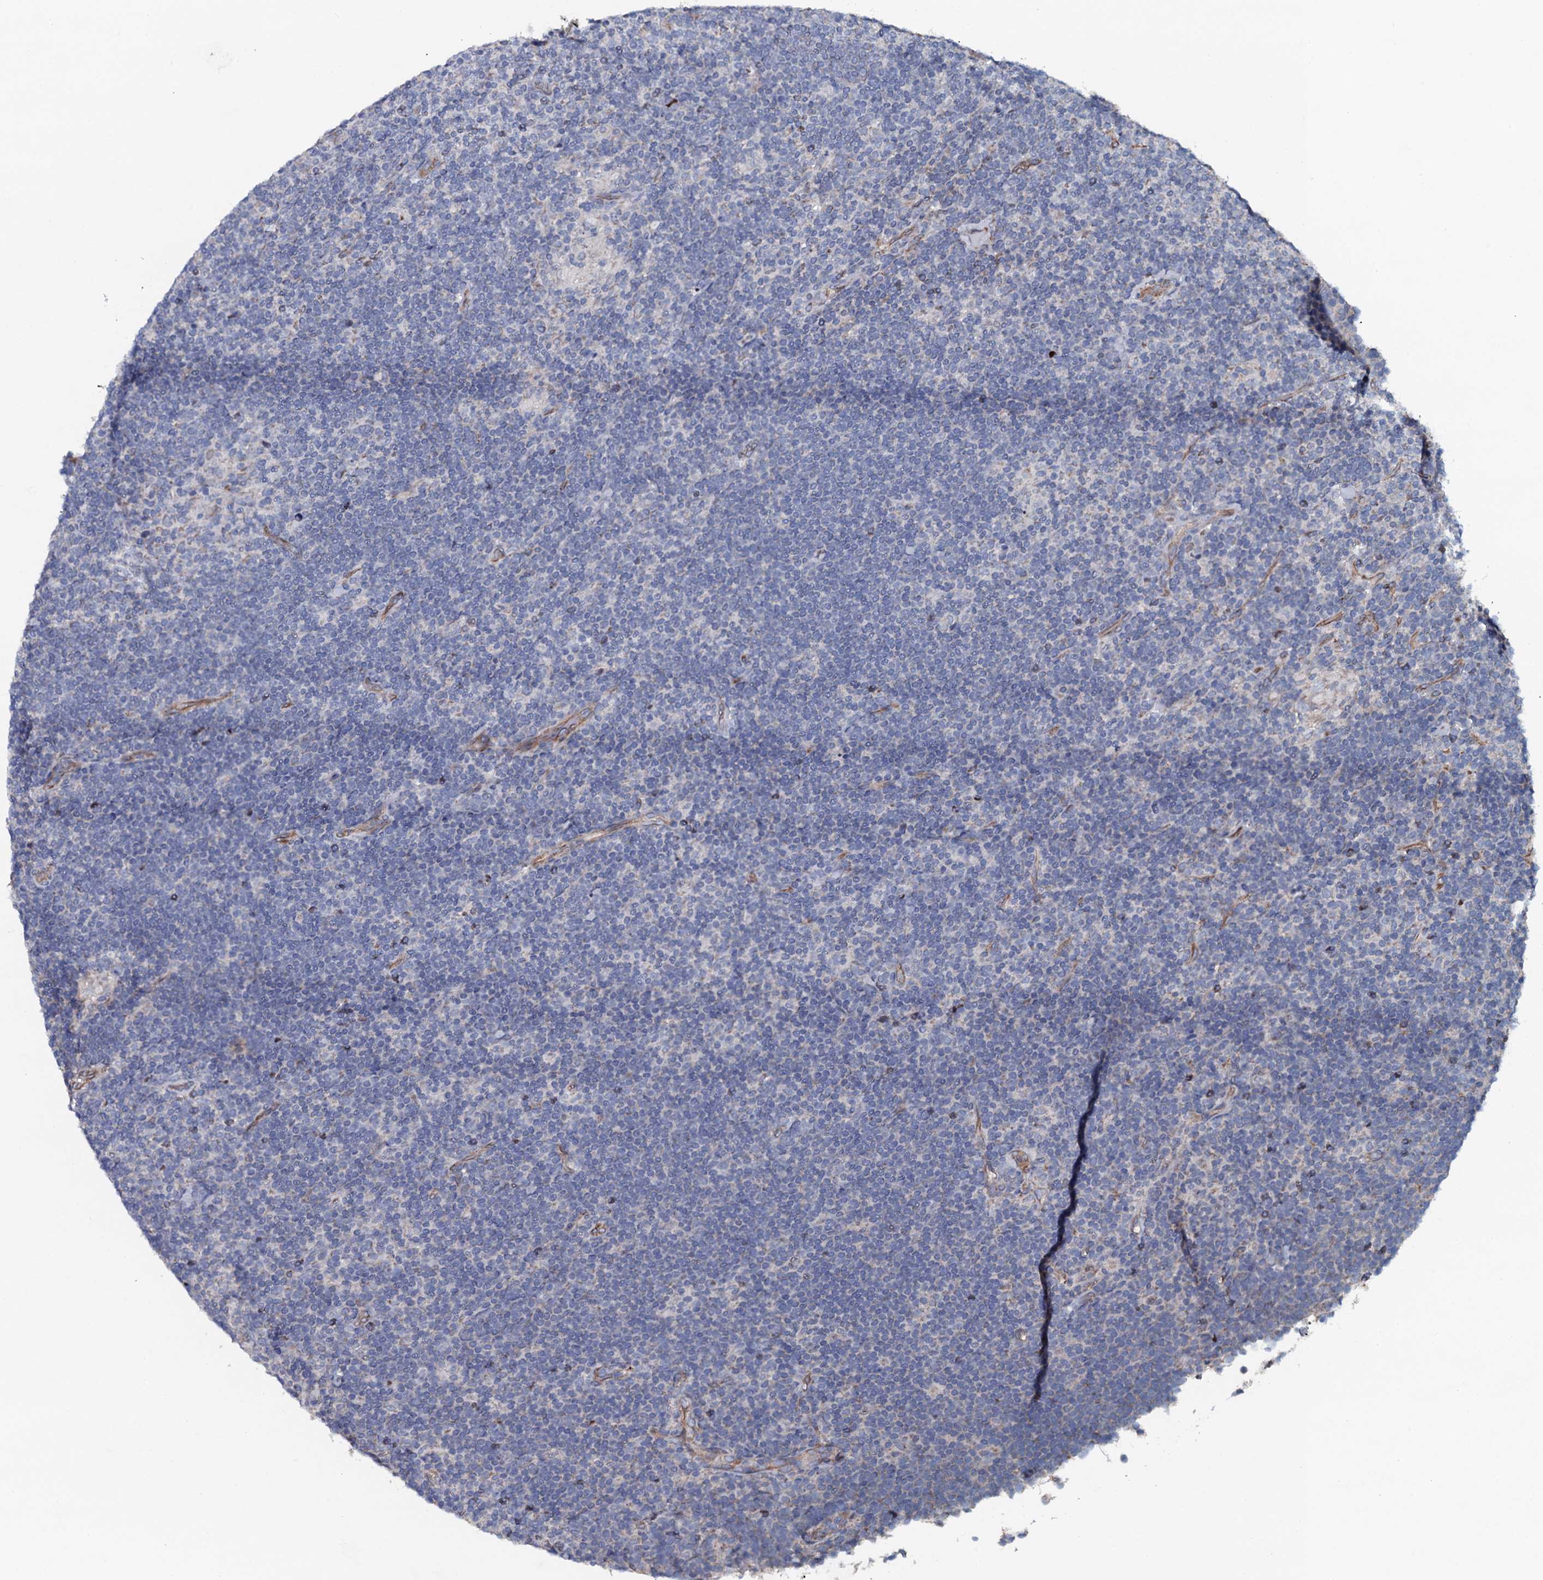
{"staining": {"intensity": "negative", "quantity": "none", "location": "none"}, "tissue": "lymphoma", "cell_type": "Tumor cells", "image_type": "cancer", "snomed": [{"axis": "morphology", "description": "Hodgkin's disease, NOS"}, {"axis": "topography", "description": "Lymph node"}], "caption": "High magnification brightfield microscopy of Hodgkin's disease stained with DAB (3,3'-diaminobenzidine) (brown) and counterstained with hematoxylin (blue): tumor cells show no significant staining.", "gene": "KCTD4", "patient": {"sex": "female", "age": 57}}